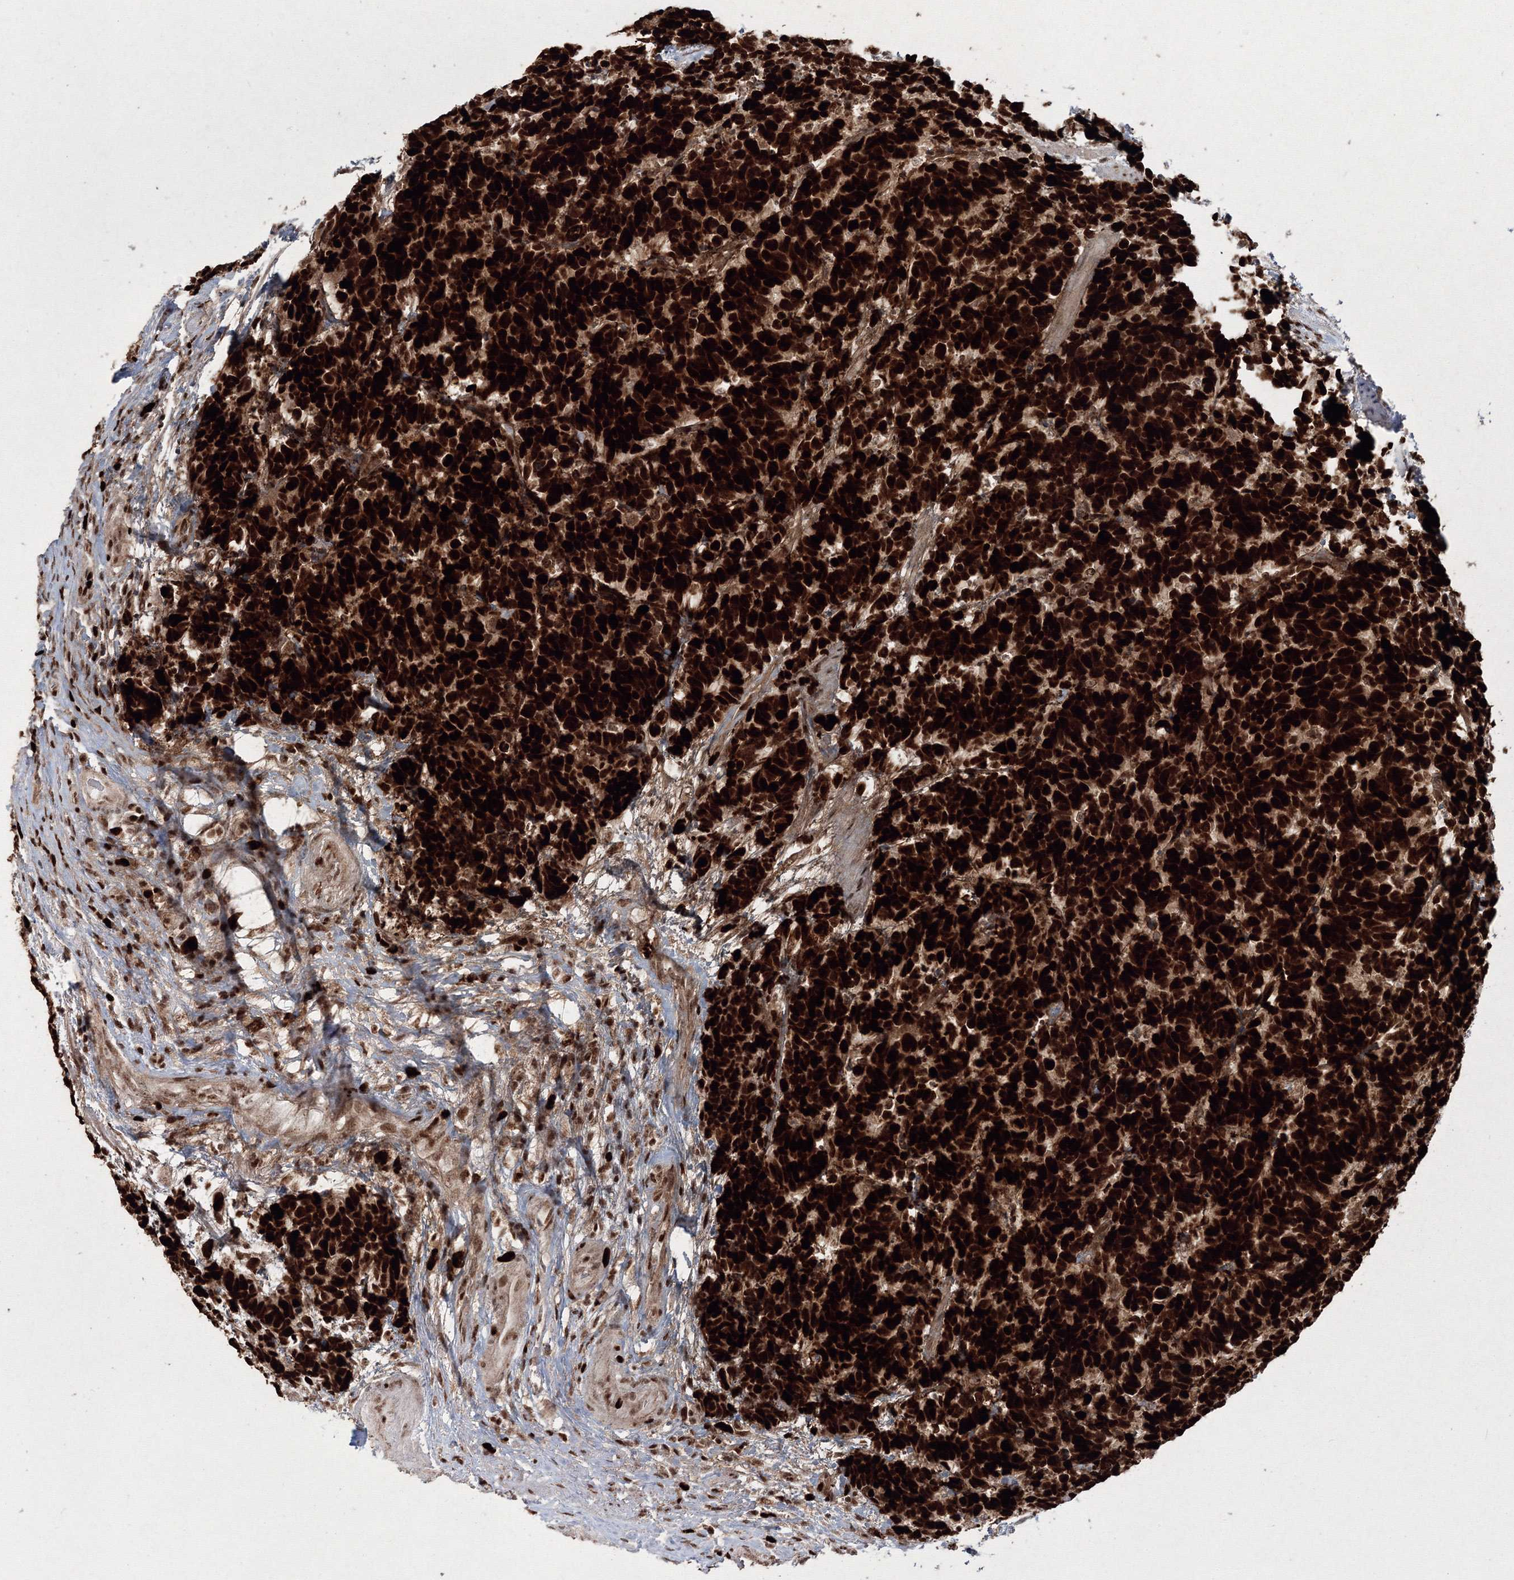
{"staining": {"intensity": "strong", "quantity": ">75%", "location": "nuclear"}, "tissue": "carcinoid", "cell_type": "Tumor cells", "image_type": "cancer", "snomed": [{"axis": "morphology", "description": "Carcinoma, NOS"}, {"axis": "morphology", "description": "Carcinoid, malignant, NOS"}, {"axis": "topography", "description": "Urinary bladder"}], "caption": "Carcinoma stained for a protein exhibits strong nuclear positivity in tumor cells.", "gene": "LIG1", "patient": {"sex": "male", "age": 57}}